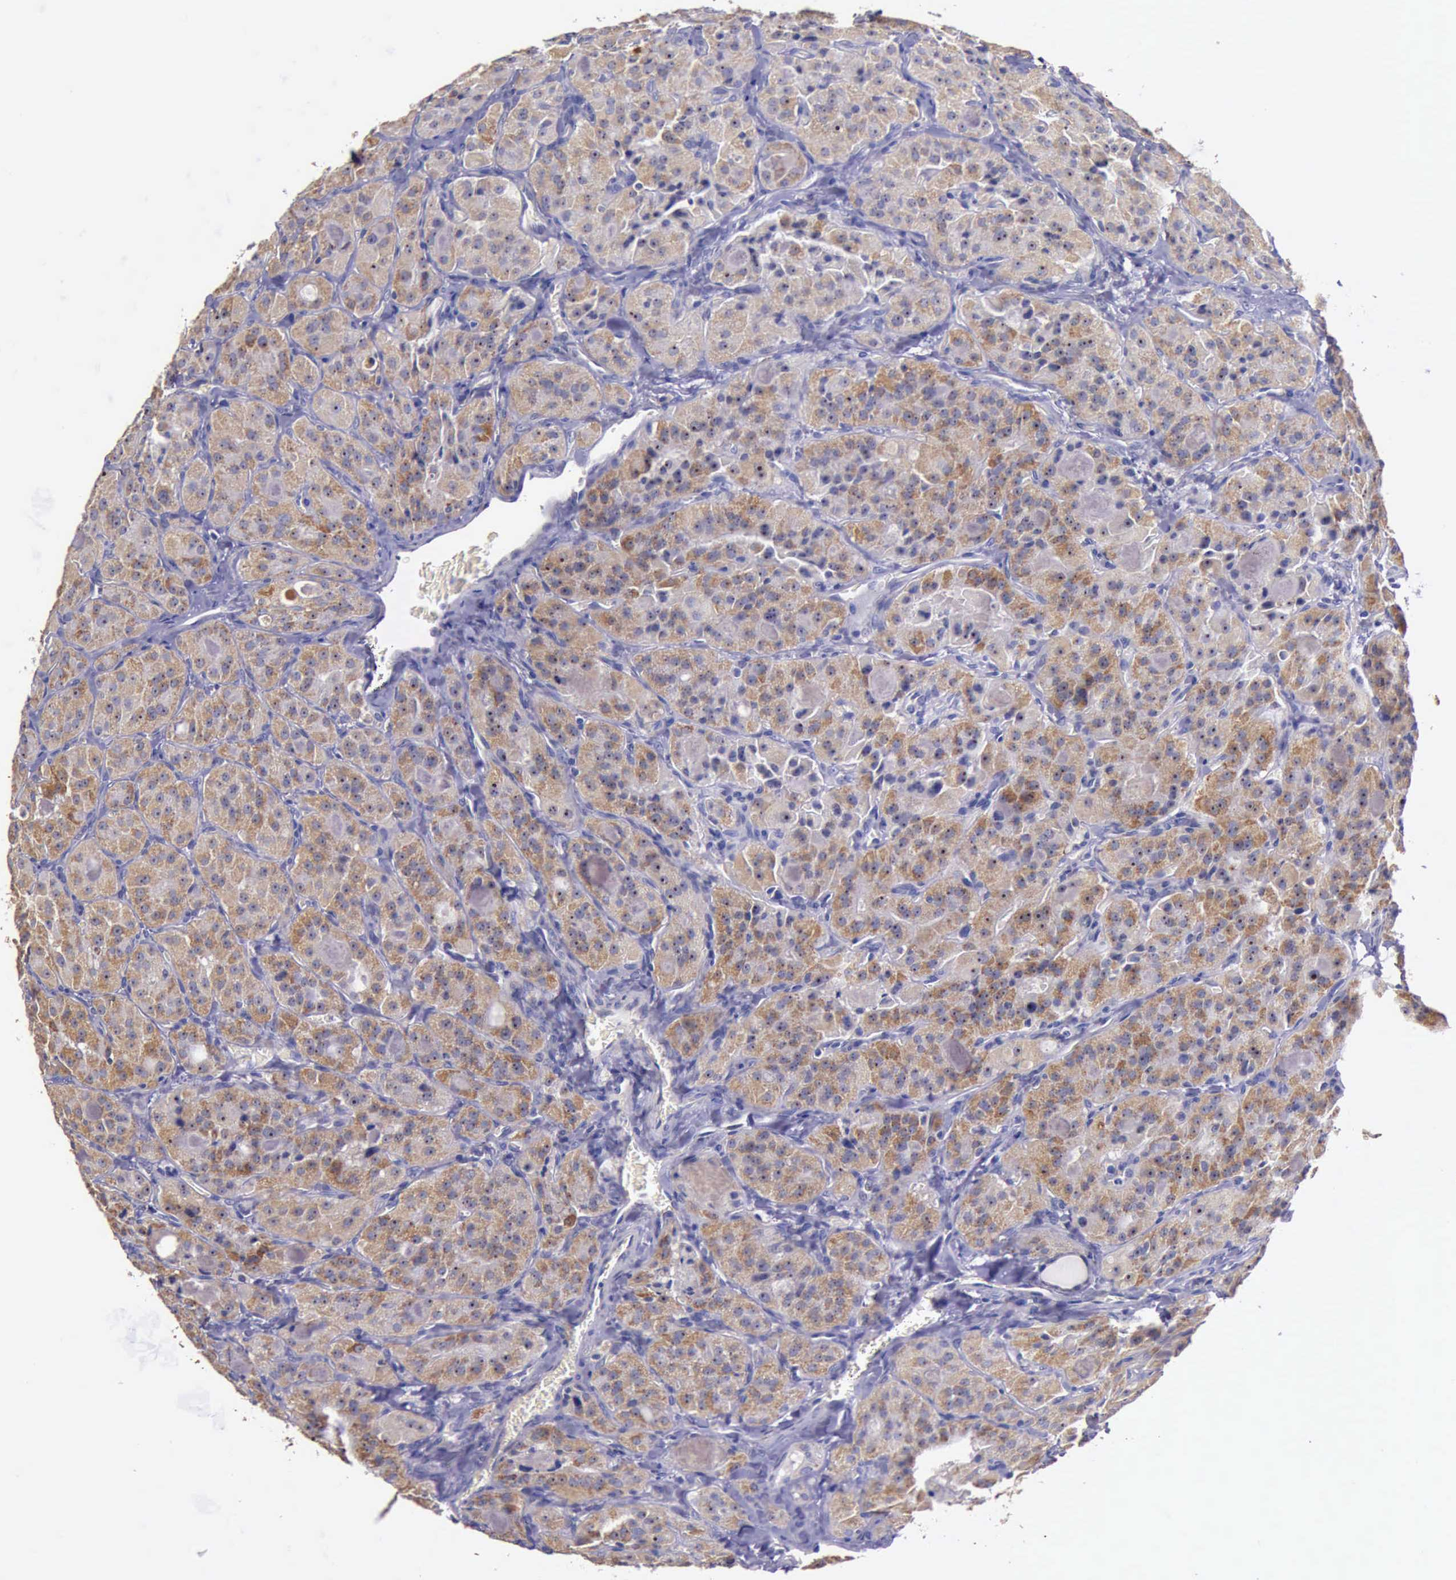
{"staining": {"intensity": "strong", "quantity": ">75%", "location": "cytoplasmic/membranous"}, "tissue": "thyroid cancer", "cell_type": "Tumor cells", "image_type": "cancer", "snomed": [{"axis": "morphology", "description": "Carcinoma, NOS"}, {"axis": "topography", "description": "Thyroid gland"}], "caption": "This photomicrograph reveals IHC staining of thyroid carcinoma, with high strong cytoplasmic/membranous expression in about >75% of tumor cells.", "gene": "TXN2", "patient": {"sex": "male", "age": 76}}